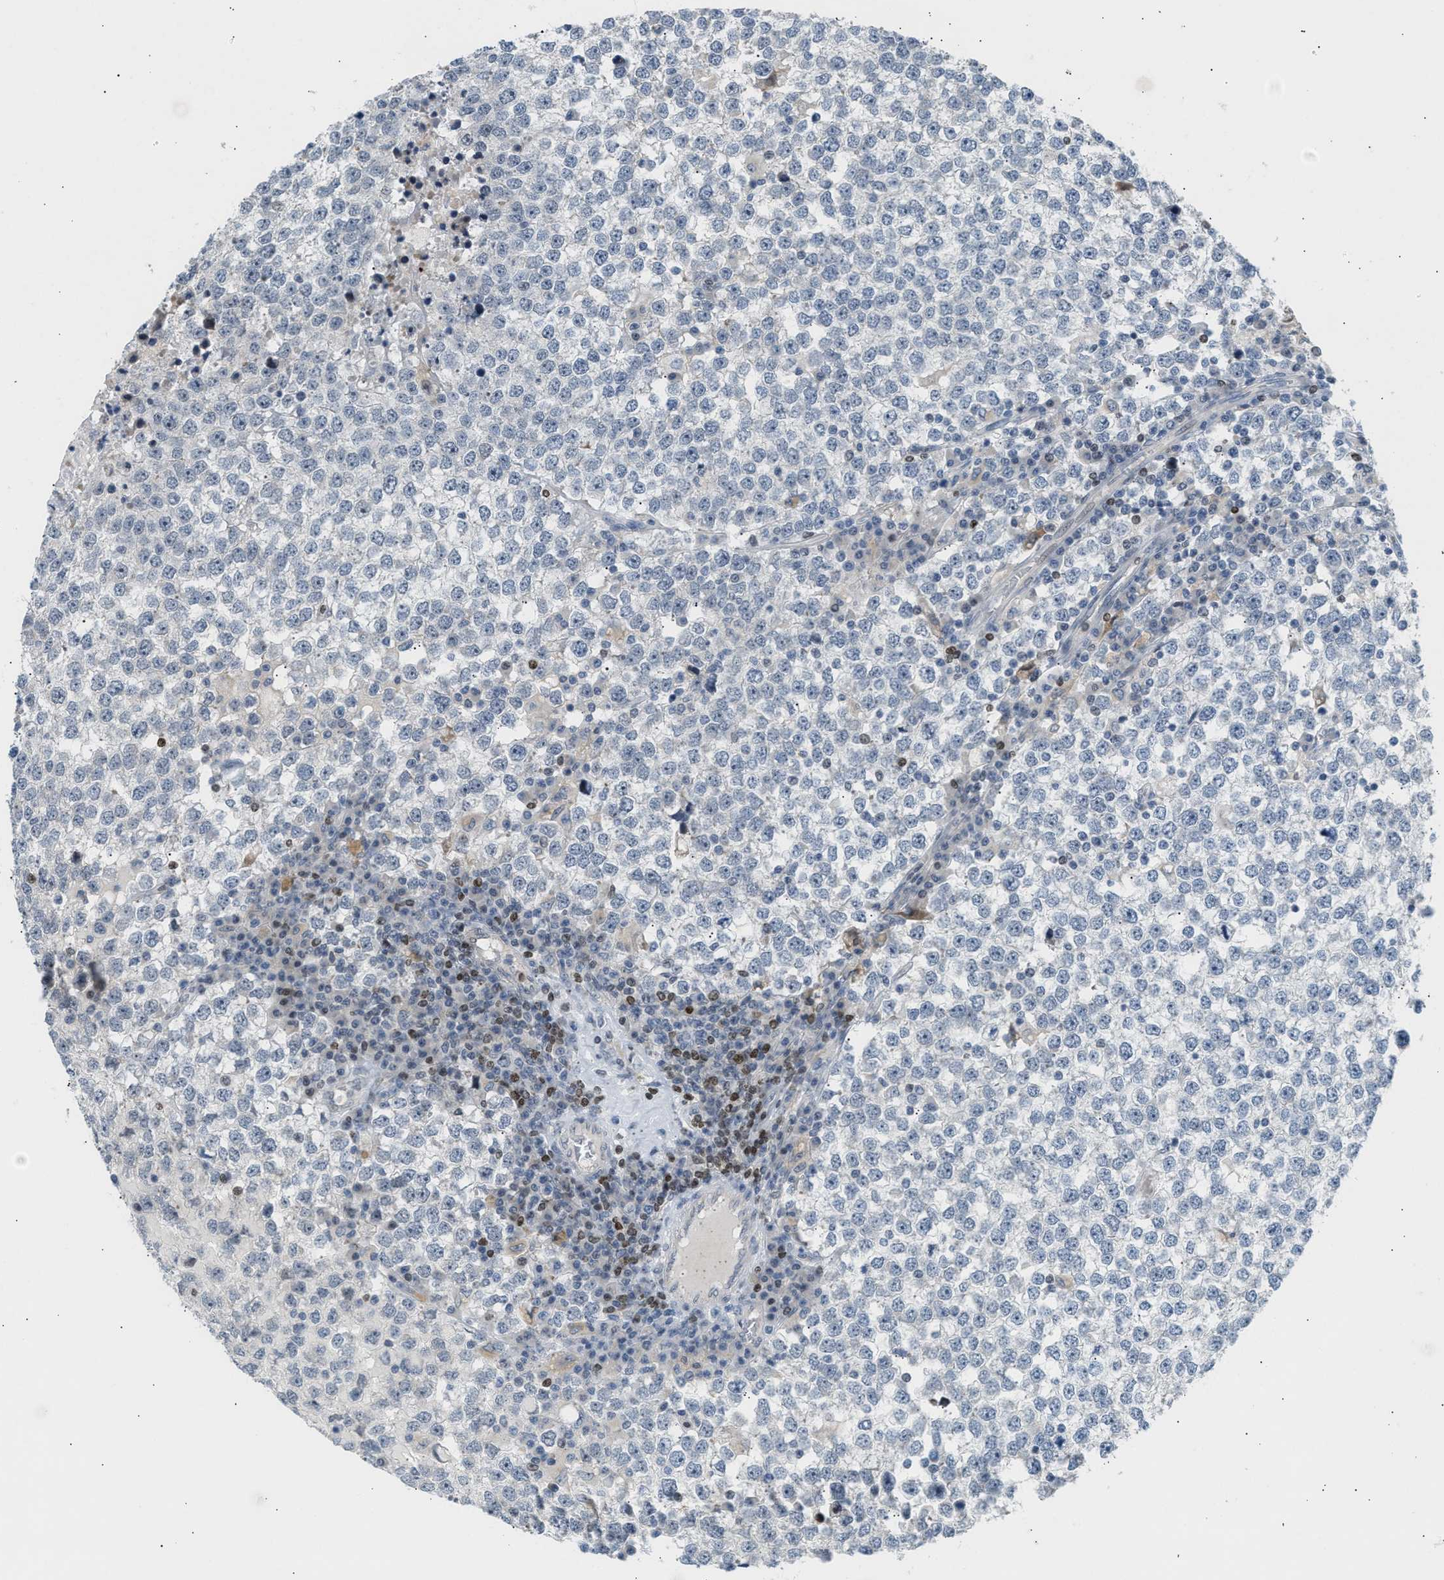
{"staining": {"intensity": "weak", "quantity": "<25%", "location": "nuclear"}, "tissue": "testis cancer", "cell_type": "Tumor cells", "image_type": "cancer", "snomed": [{"axis": "morphology", "description": "Seminoma, NOS"}, {"axis": "topography", "description": "Testis"}], "caption": "Immunohistochemistry (IHC) micrograph of neoplastic tissue: human testis cancer (seminoma) stained with DAB demonstrates no significant protein staining in tumor cells.", "gene": "NPS", "patient": {"sex": "male", "age": 65}}